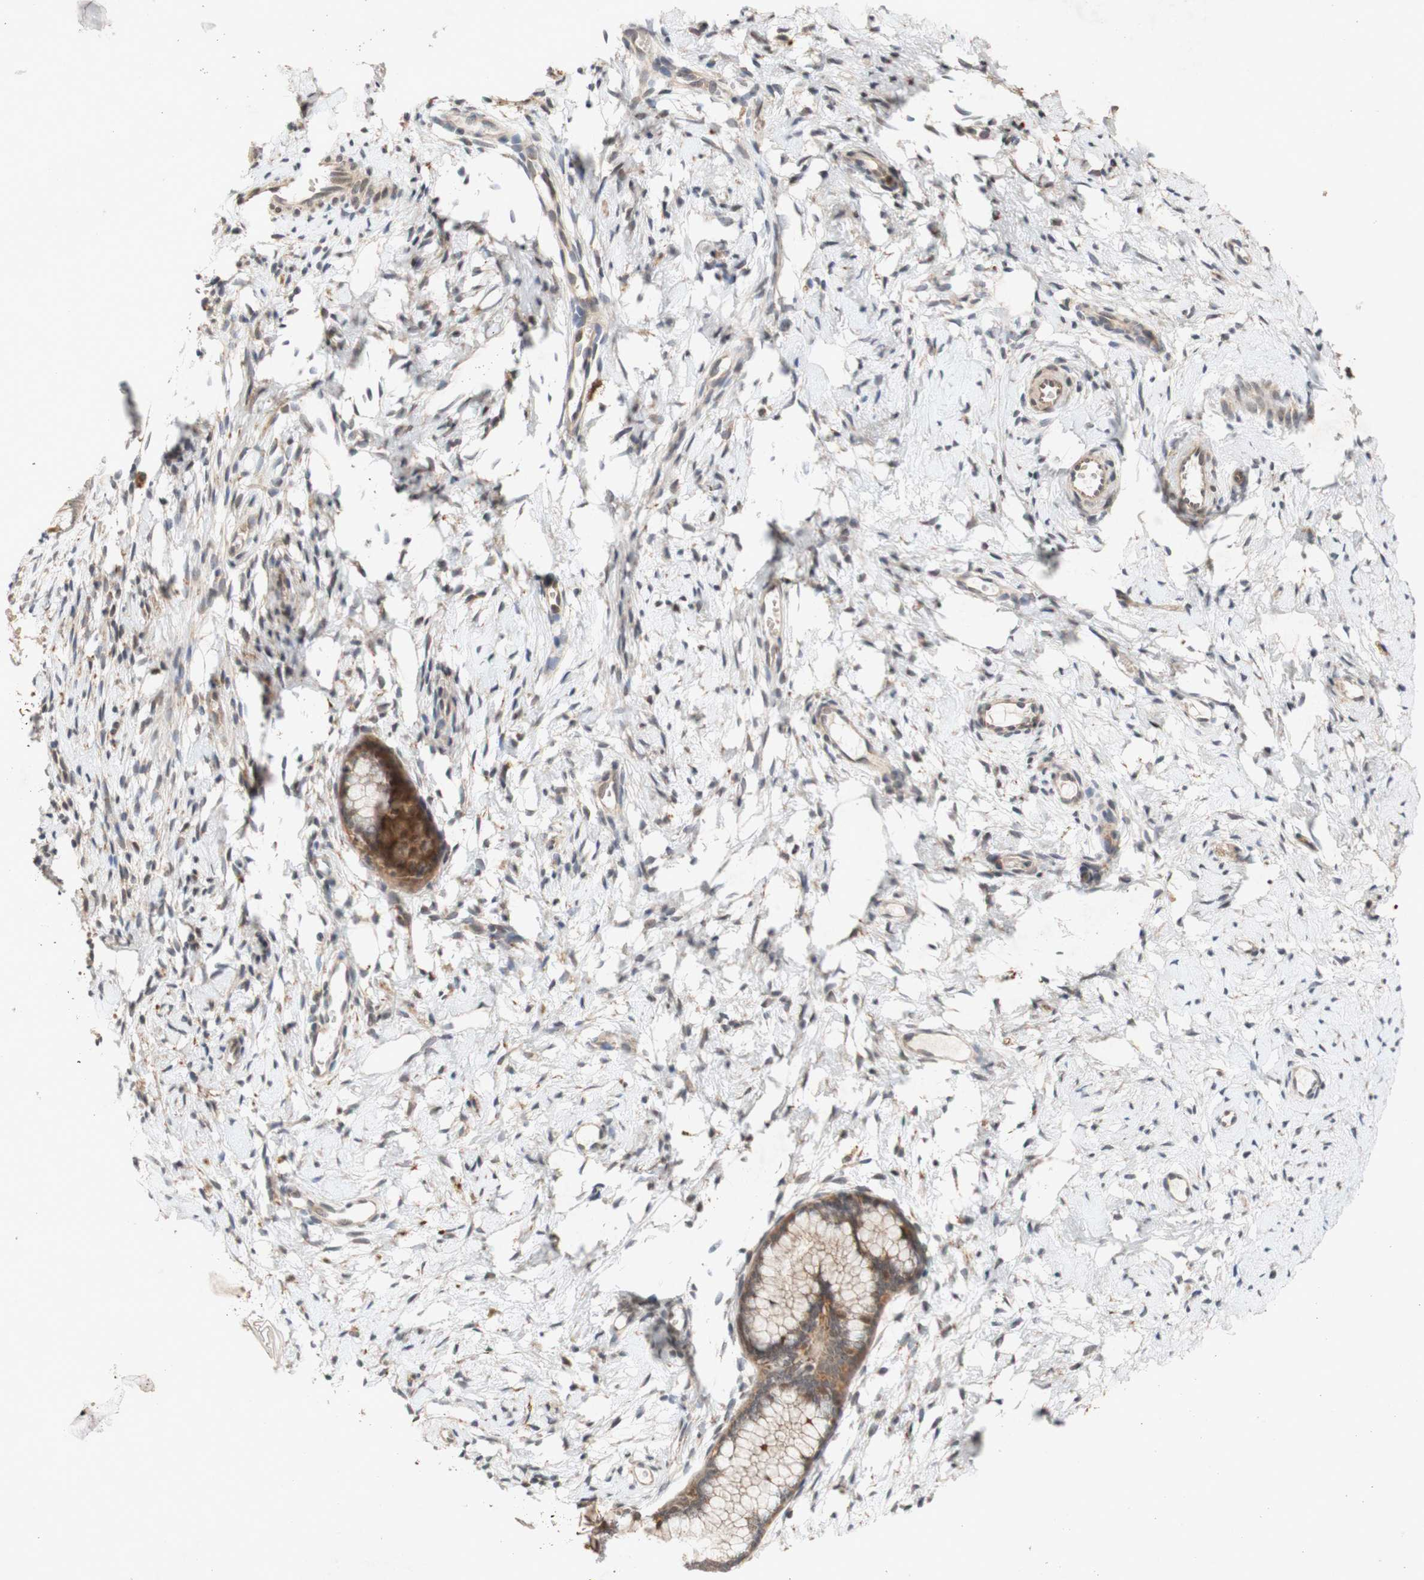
{"staining": {"intensity": "moderate", "quantity": ">75%", "location": "cytoplasmic/membranous,nuclear"}, "tissue": "cervix", "cell_type": "Glandular cells", "image_type": "normal", "snomed": [{"axis": "morphology", "description": "Normal tissue, NOS"}, {"axis": "topography", "description": "Cervix"}], "caption": "An immunohistochemistry (IHC) micrograph of benign tissue is shown. Protein staining in brown highlights moderate cytoplasmic/membranous,nuclear positivity in cervix within glandular cells.", "gene": "PIN1", "patient": {"sex": "female", "age": 65}}